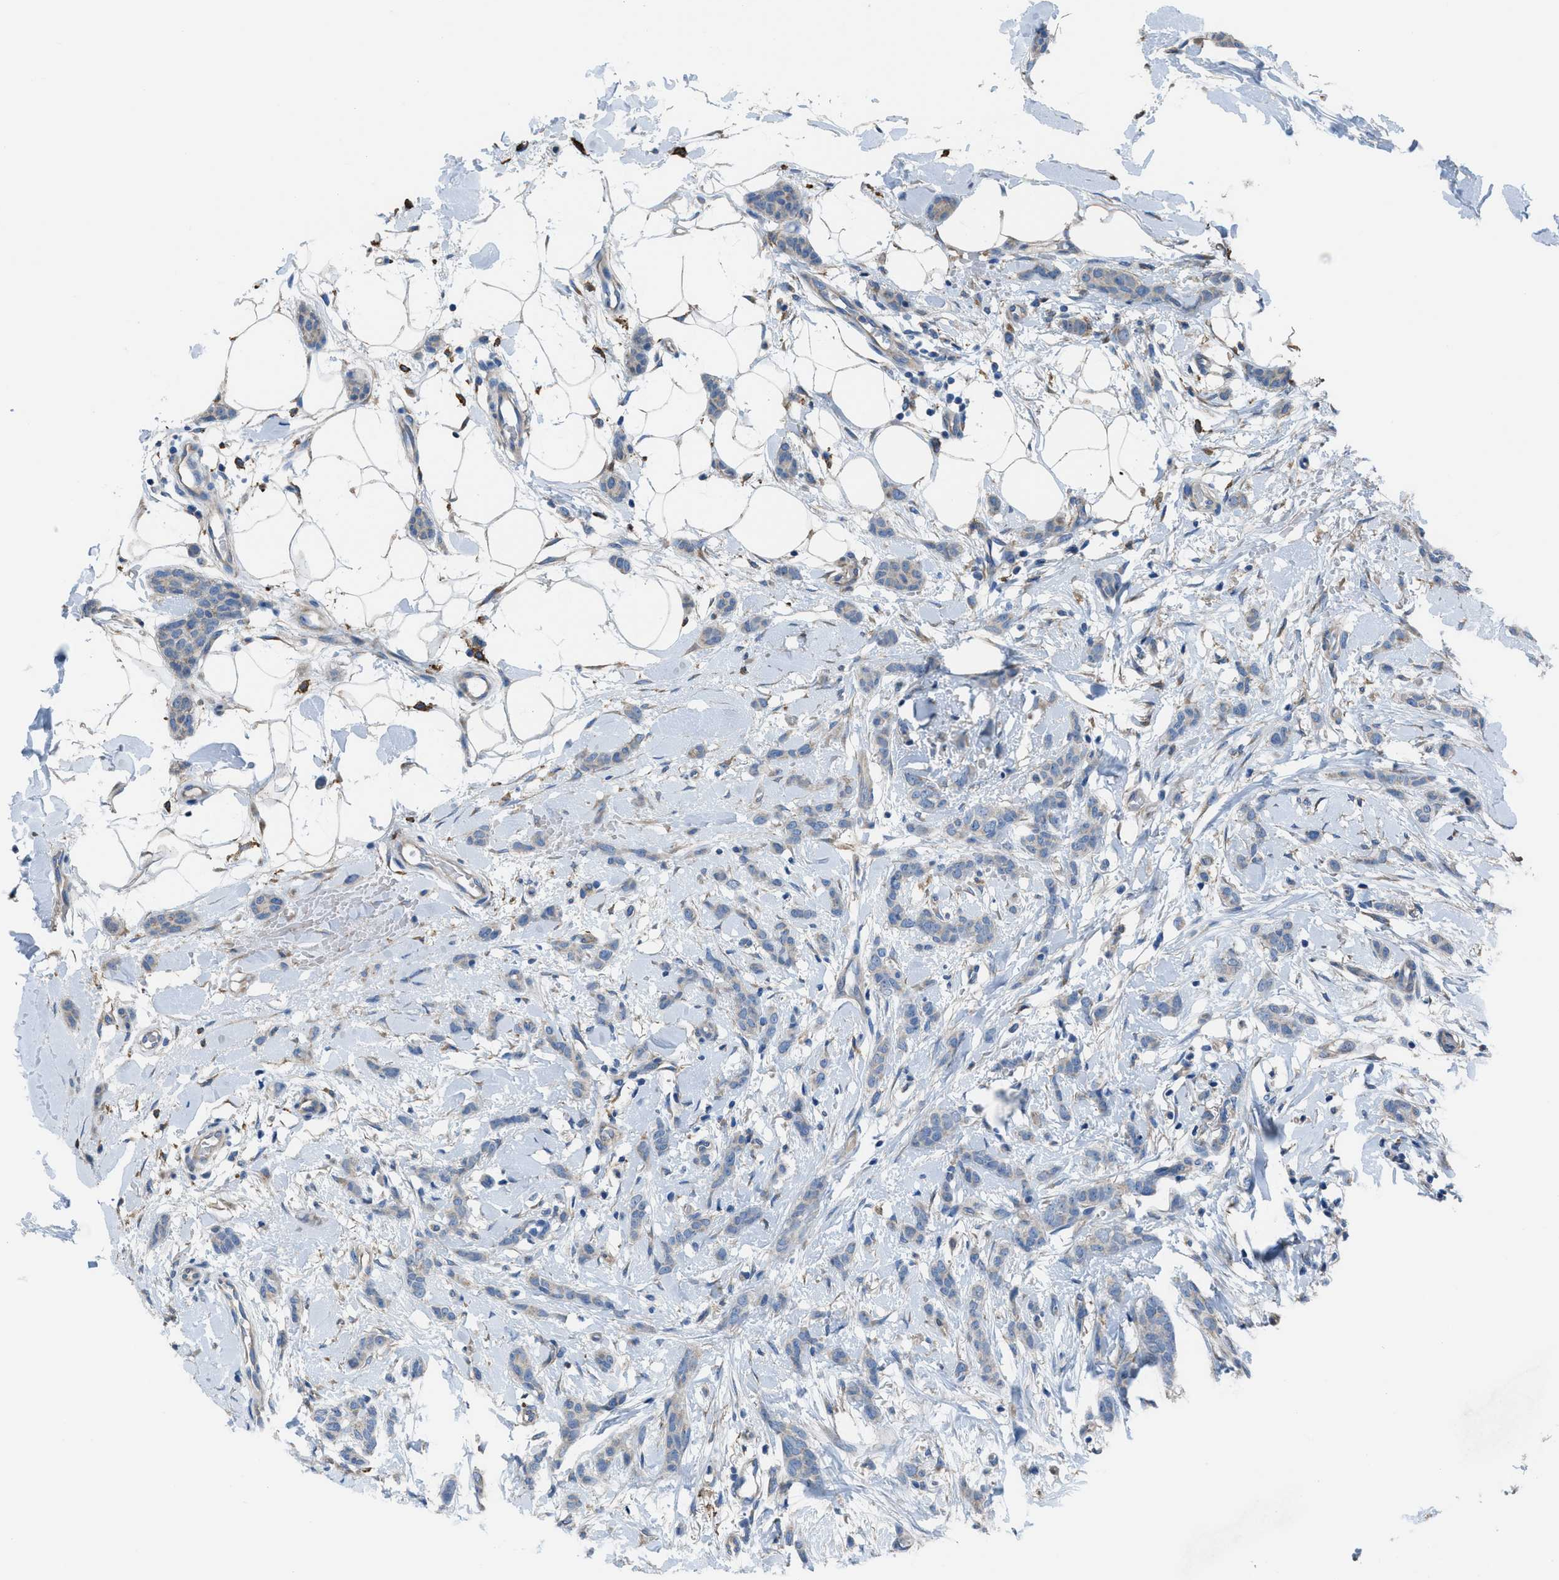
{"staining": {"intensity": "negative", "quantity": "none", "location": "none"}, "tissue": "breast cancer", "cell_type": "Tumor cells", "image_type": "cancer", "snomed": [{"axis": "morphology", "description": "Lobular carcinoma"}, {"axis": "topography", "description": "Skin"}, {"axis": "topography", "description": "Breast"}], "caption": "DAB immunohistochemical staining of human breast lobular carcinoma reveals no significant expression in tumor cells.", "gene": "EGFR", "patient": {"sex": "female", "age": 46}}